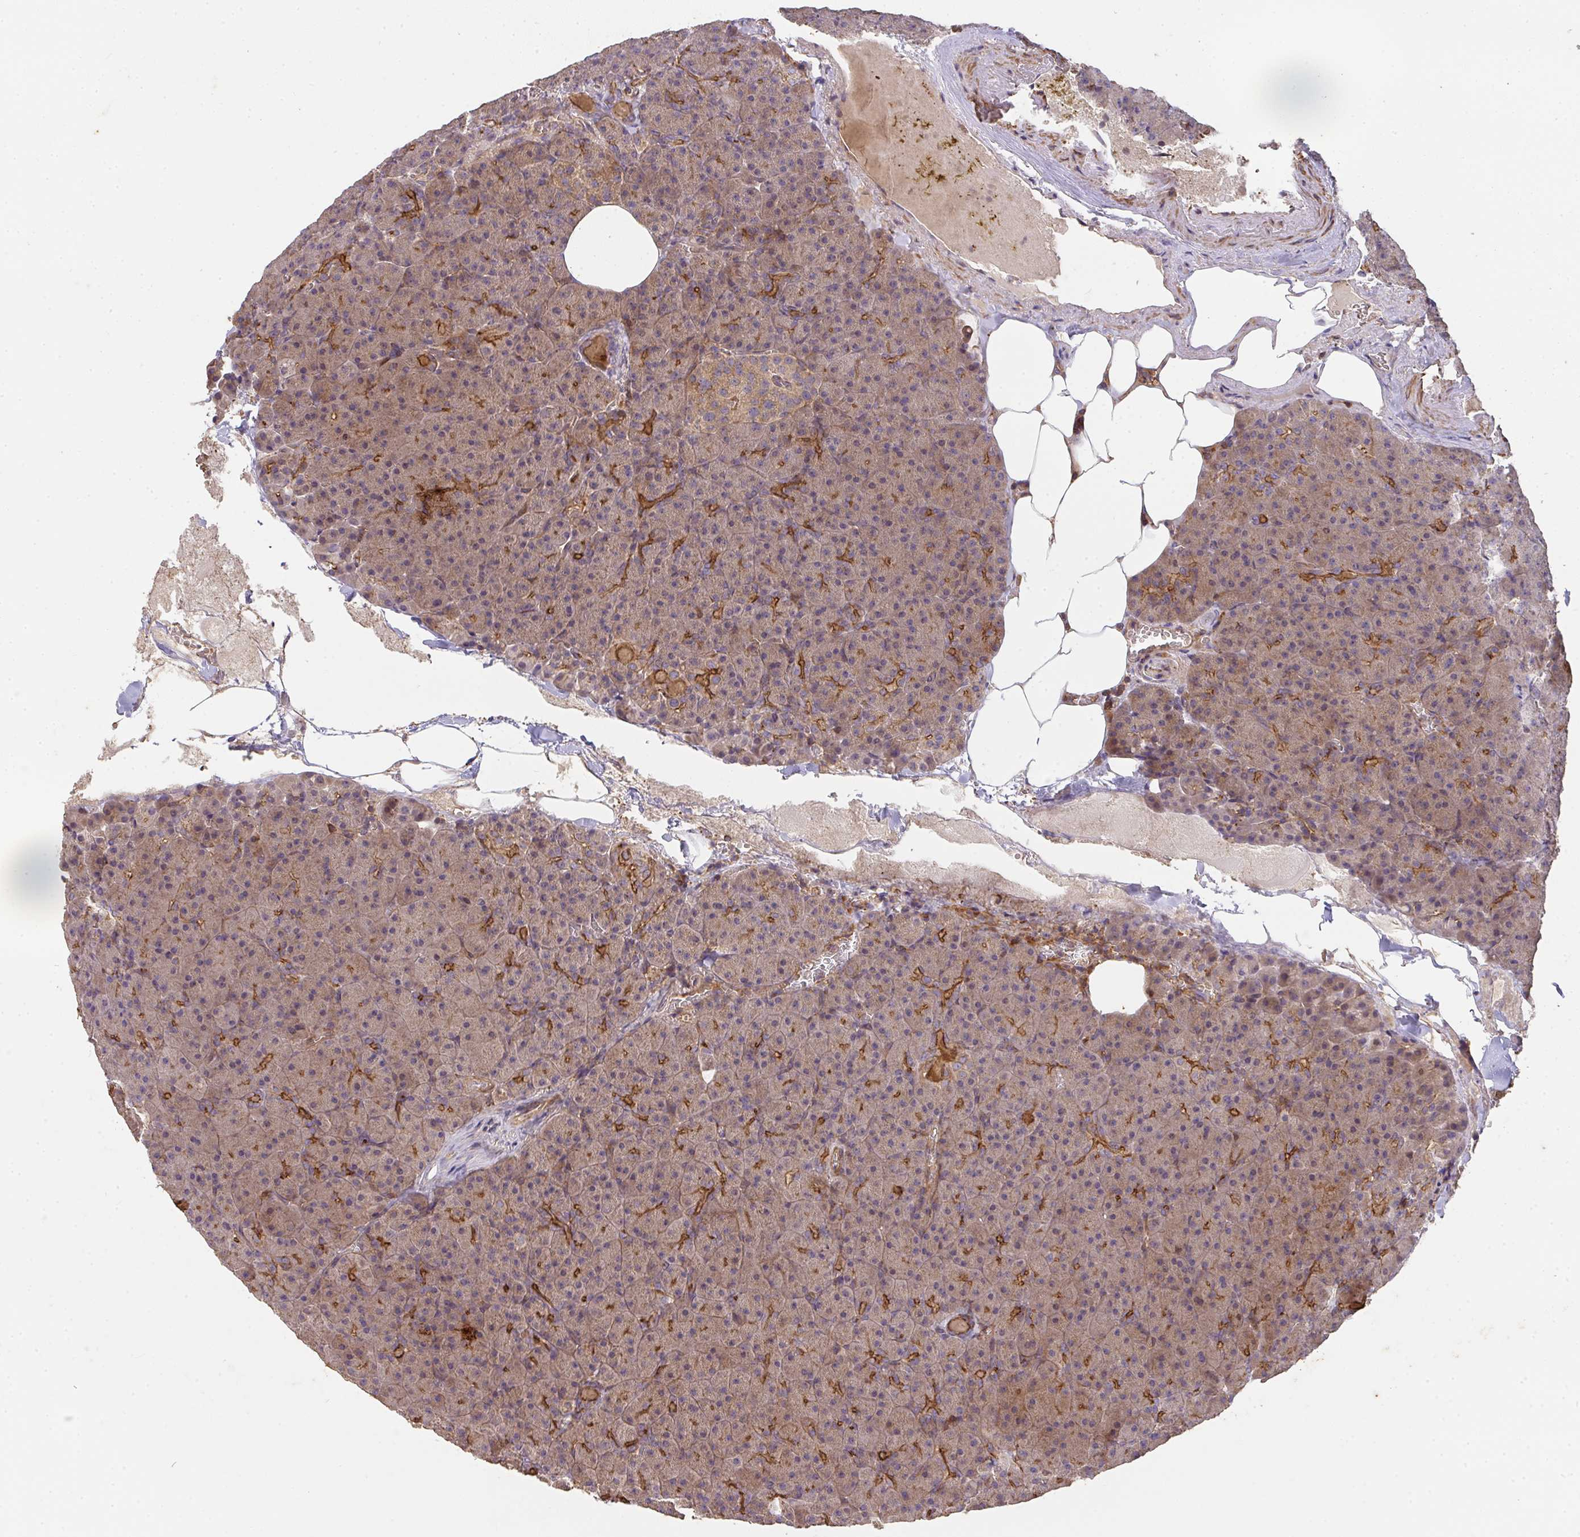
{"staining": {"intensity": "moderate", "quantity": ">75%", "location": "cytoplasmic/membranous"}, "tissue": "pancreas", "cell_type": "Exocrine glandular cells", "image_type": "normal", "snomed": [{"axis": "morphology", "description": "Normal tissue, NOS"}, {"axis": "topography", "description": "Pancreas"}], "caption": "Immunohistochemical staining of normal pancreas shows medium levels of moderate cytoplasmic/membranous staining in approximately >75% of exocrine glandular cells.", "gene": "TNMD", "patient": {"sex": "female", "age": 74}}